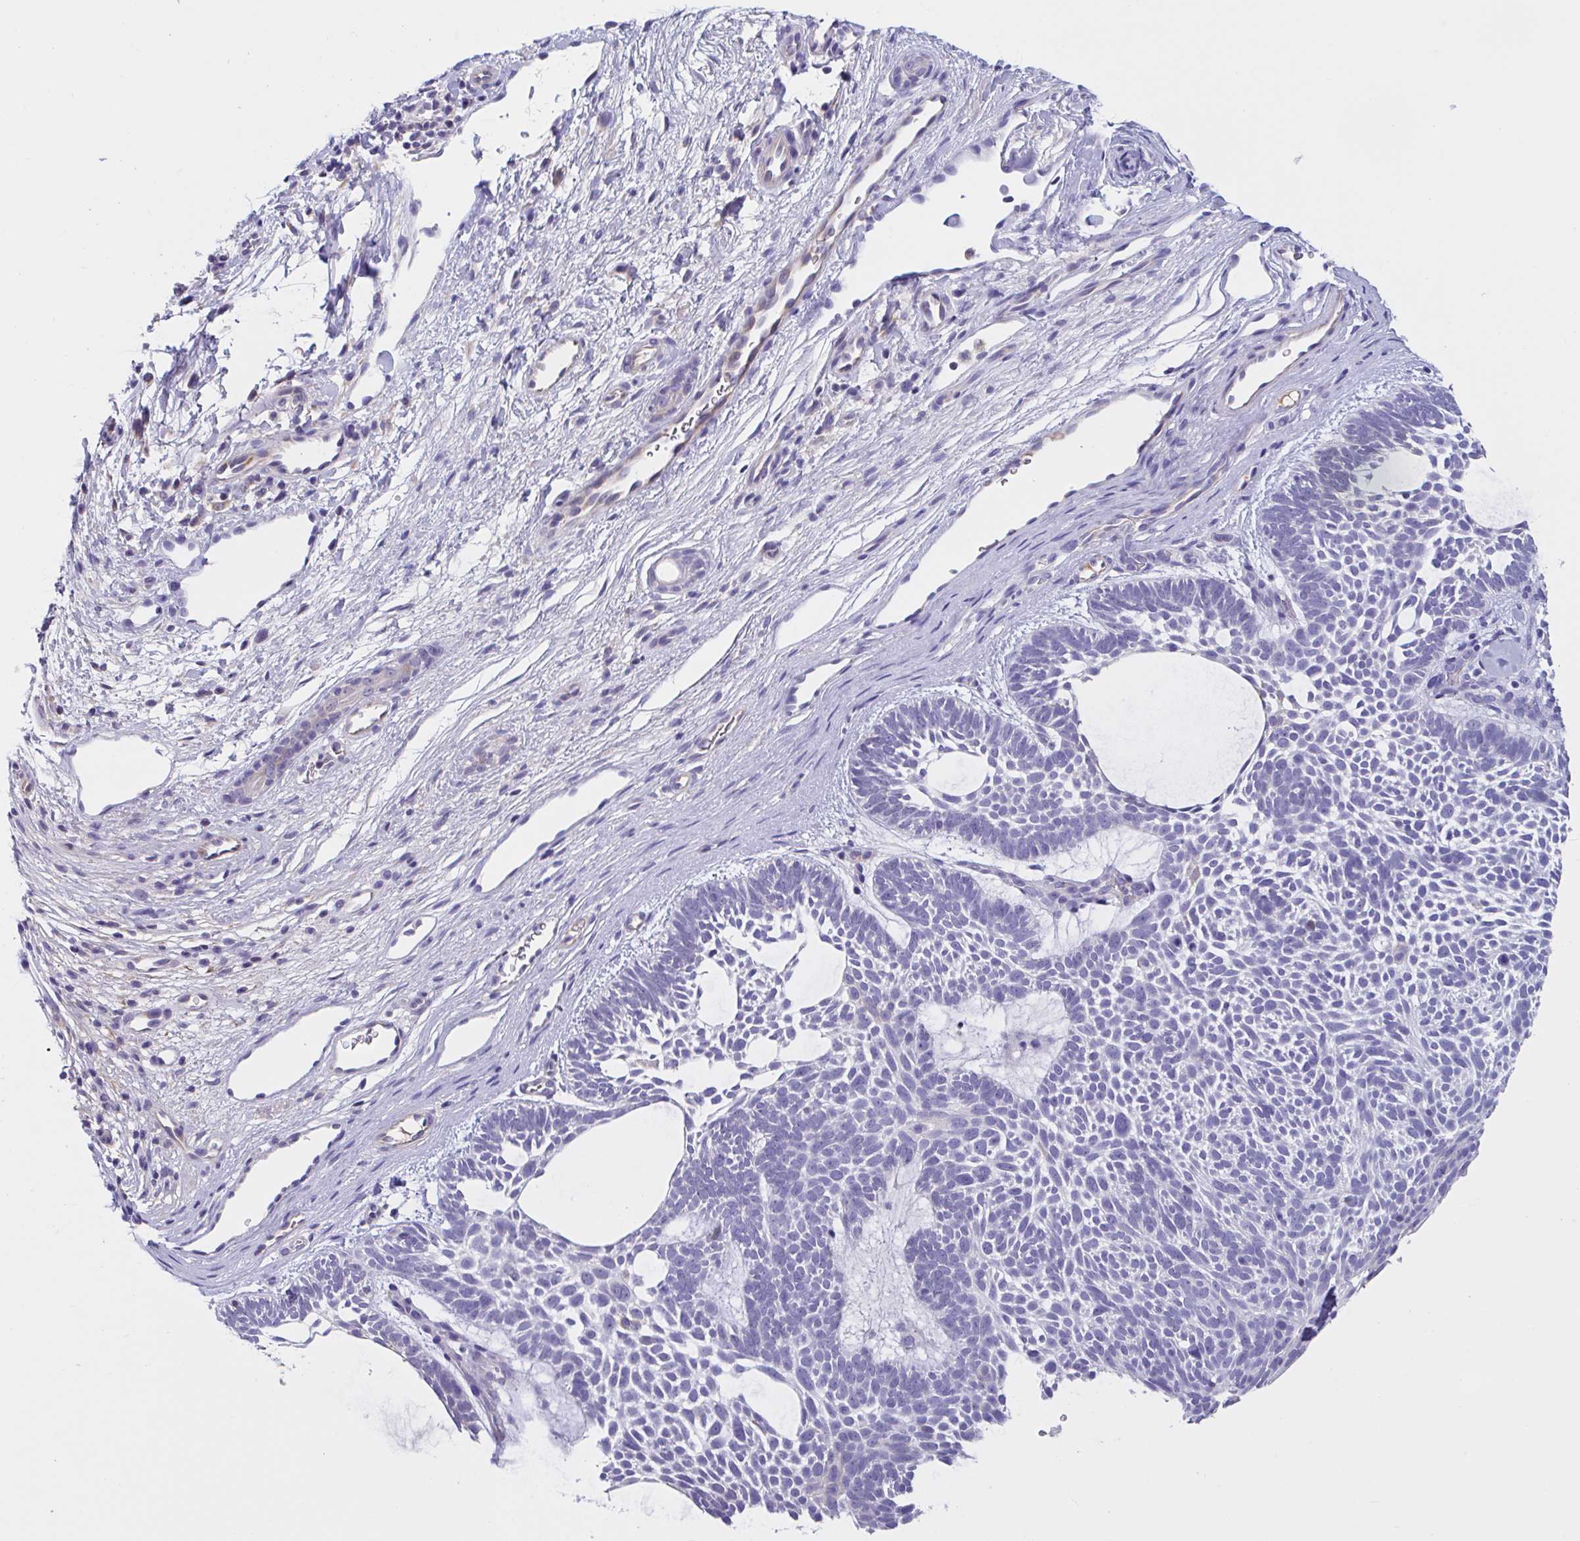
{"staining": {"intensity": "negative", "quantity": "none", "location": "none"}, "tissue": "skin cancer", "cell_type": "Tumor cells", "image_type": "cancer", "snomed": [{"axis": "morphology", "description": "Basal cell carcinoma"}, {"axis": "topography", "description": "Skin"}, {"axis": "topography", "description": "Skin of face"}], "caption": "The photomicrograph demonstrates no significant staining in tumor cells of skin cancer.", "gene": "MS4A14", "patient": {"sex": "male", "age": 83}}